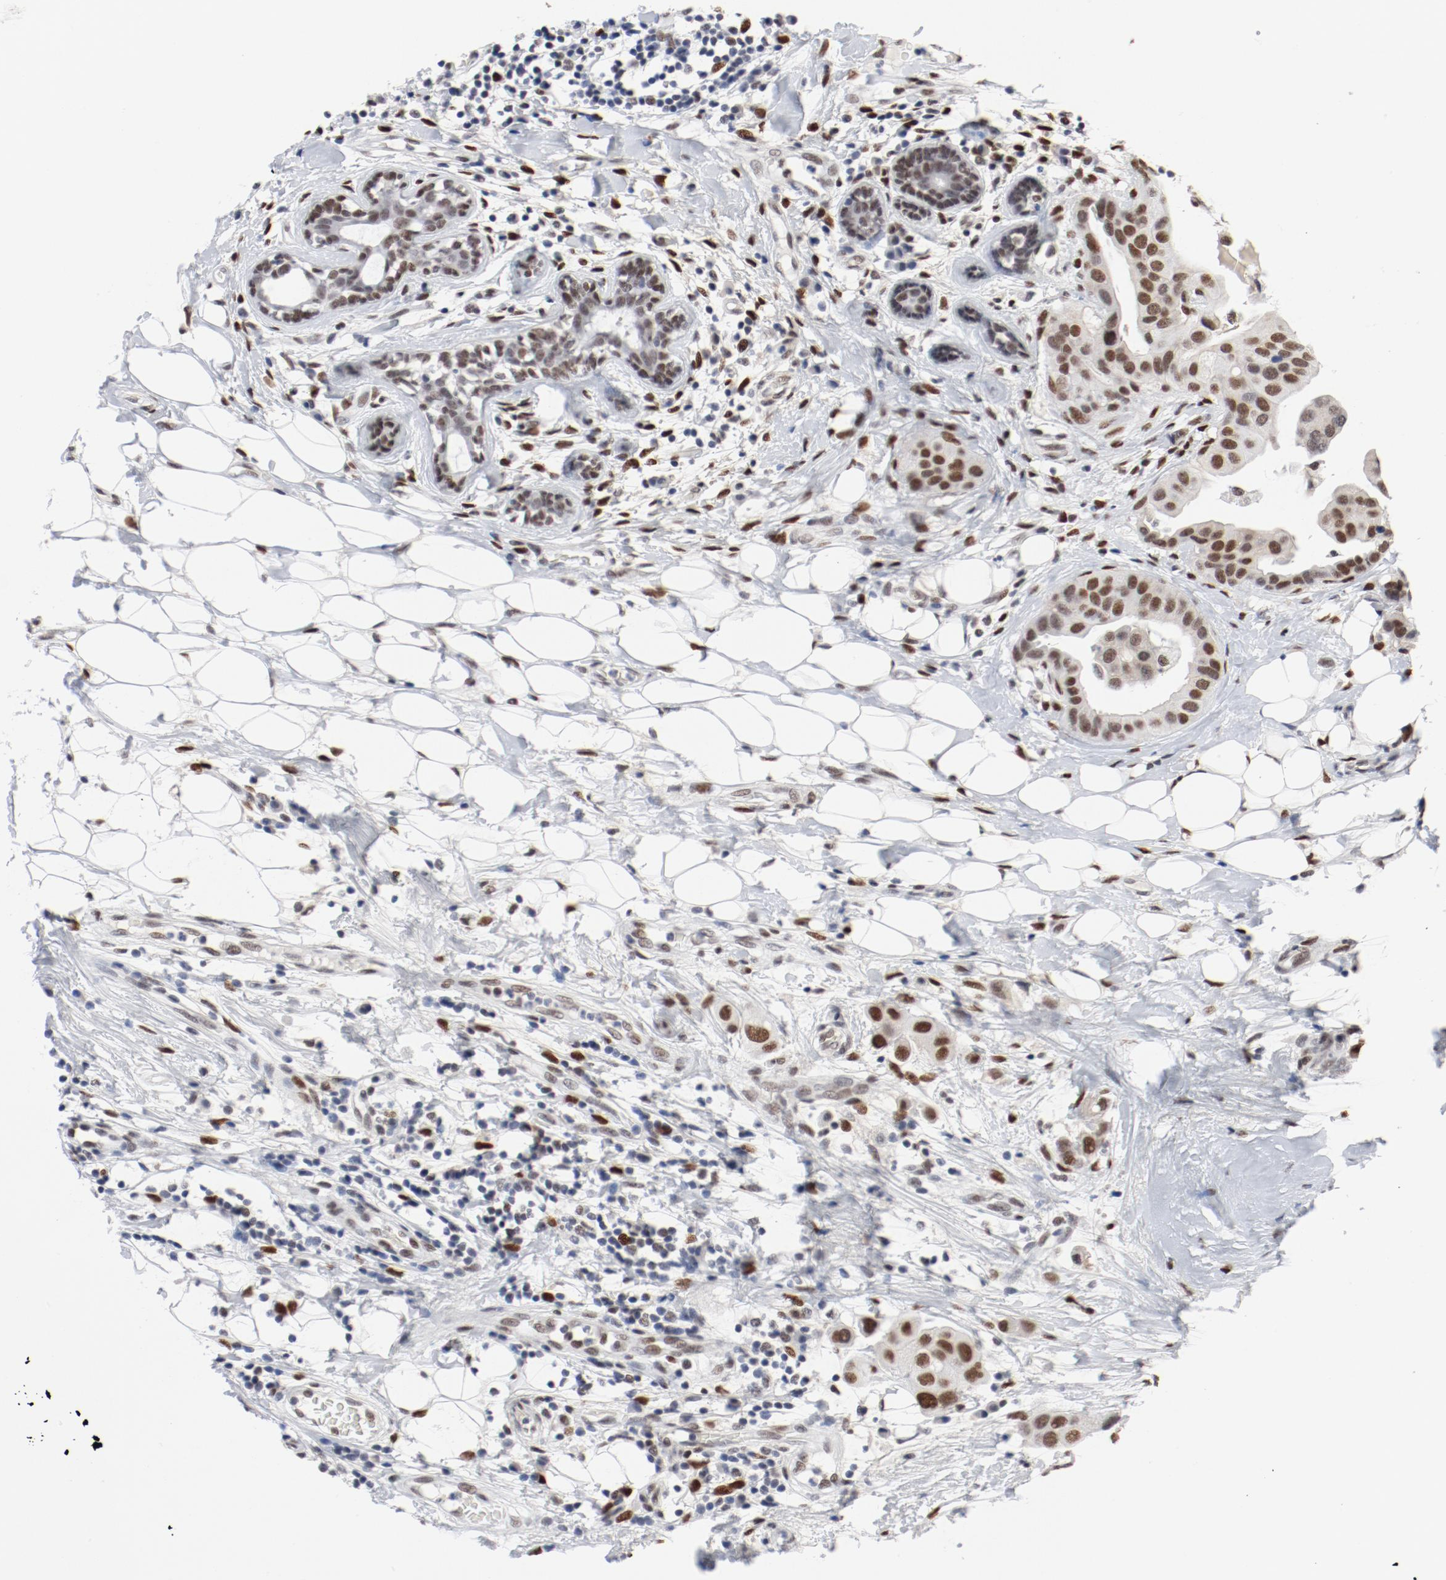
{"staining": {"intensity": "moderate", "quantity": ">75%", "location": "nuclear"}, "tissue": "breast cancer", "cell_type": "Tumor cells", "image_type": "cancer", "snomed": [{"axis": "morphology", "description": "Duct carcinoma"}, {"axis": "topography", "description": "Breast"}], "caption": "Breast cancer was stained to show a protein in brown. There is medium levels of moderate nuclear positivity in about >75% of tumor cells.", "gene": "ARNT", "patient": {"sex": "female", "age": 40}}